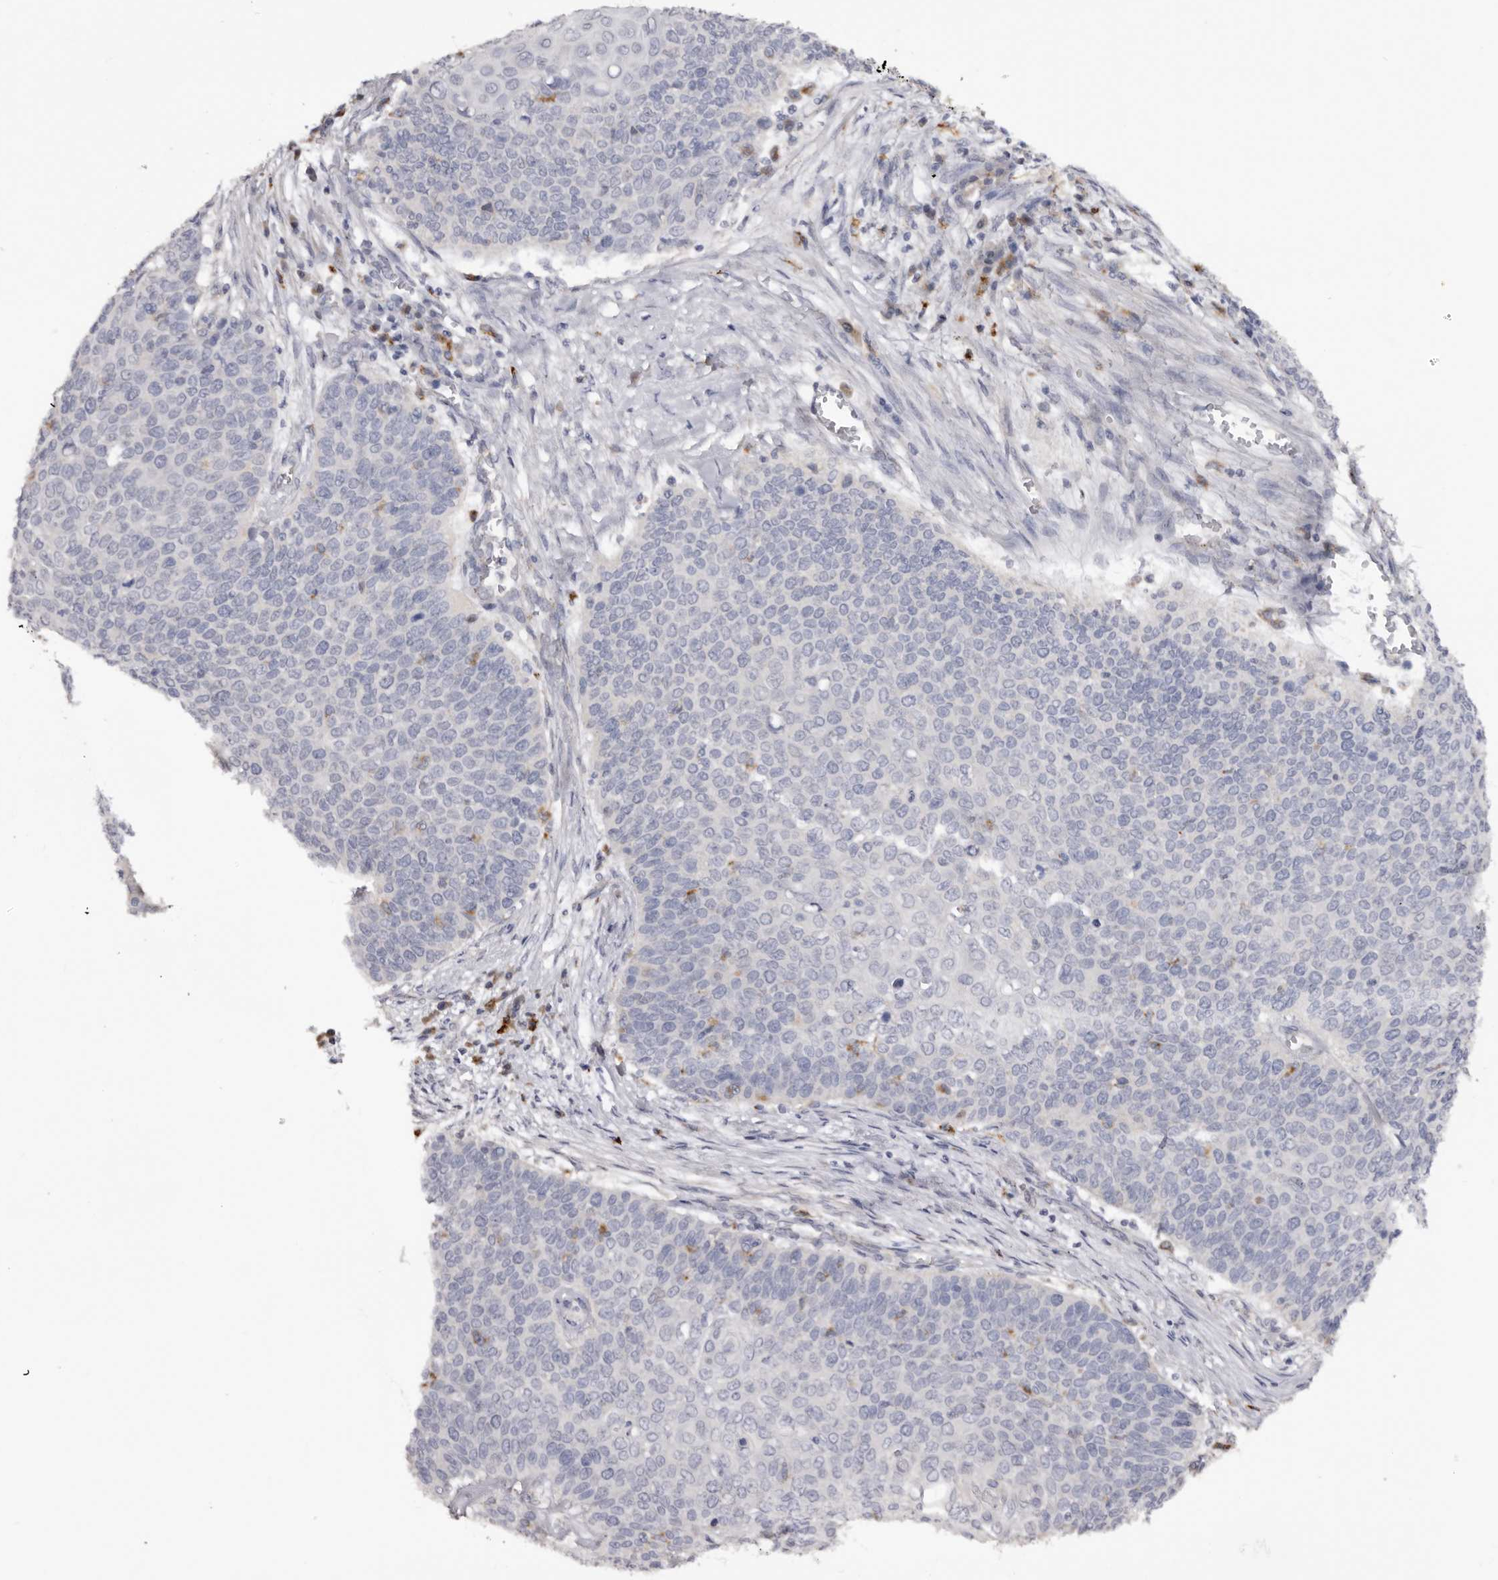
{"staining": {"intensity": "negative", "quantity": "none", "location": "none"}, "tissue": "cervical cancer", "cell_type": "Tumor cells", "image_type": "cancer", "snomed": [{"axis": "morphology", "description": "Squamous cell carcinoma, NOS"}, {"axis": "topography", "description": "Cervix"}], "caption": "Tumor cells are negative for brown protein staining in squamous cell carcinoma (cervical).", "gene": "DAP", "patient": {"sex": "female", "age": 39}}